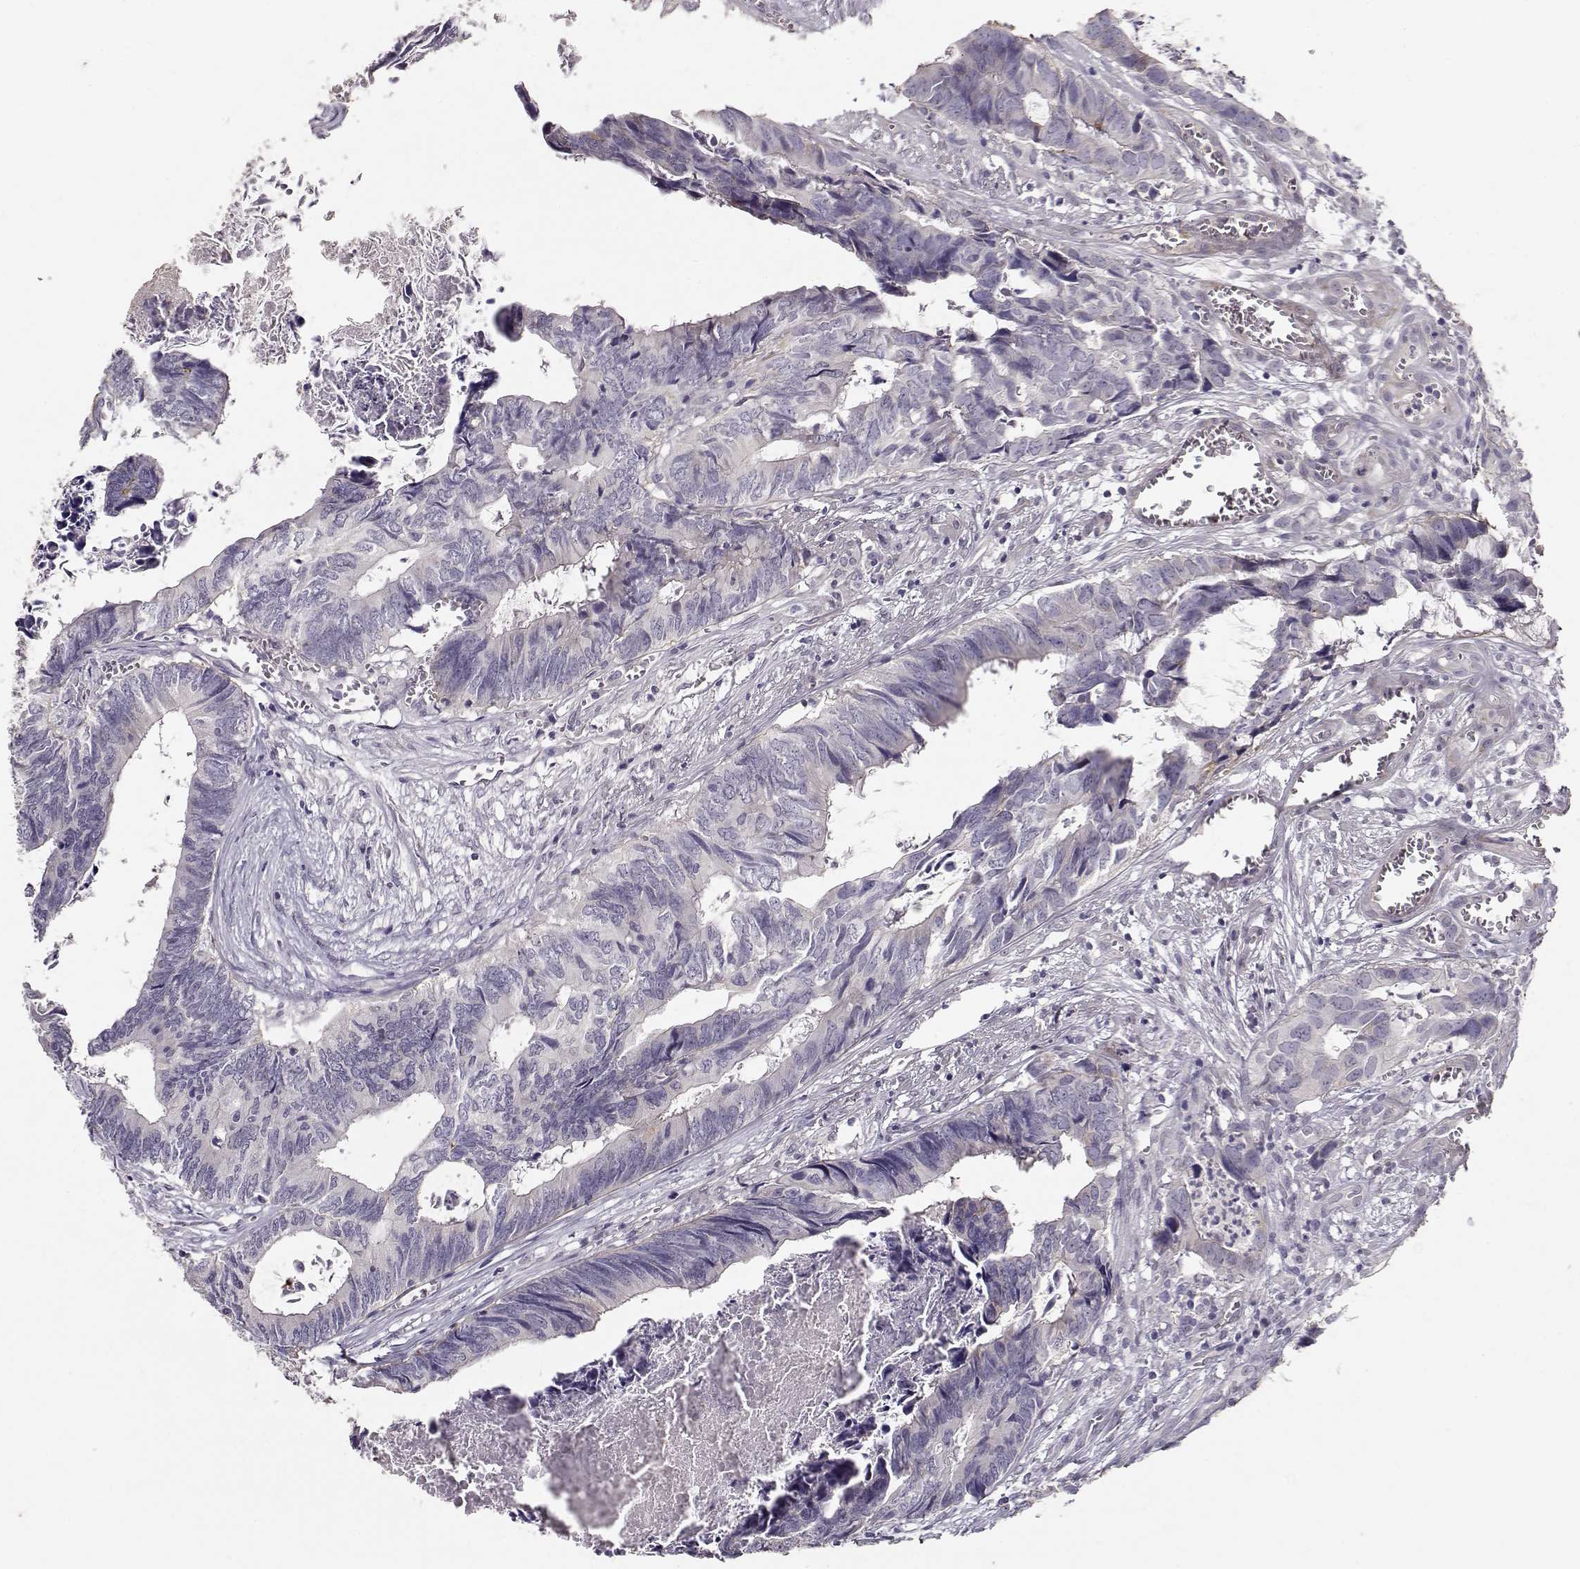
{"staining": {"intensity": "negative", "quantity": "none", "location": "none"}, "tissue": "colorectal cancer", "cell_type": "Tumor cells", "image_type": "cancer", "snomed": [{"axis": "morphology", "description": "Adenocarcinoma, NOS"}, {"axis": "topography", "description": "Colon"}], "caption": "DAB (3,3'-diaminobenzidine) immunohistochemical staining of human adenocarcinoma (colorectal) reveals no significant staining in tumor cells.", "gene": "LAMA5", "patient": {"sex": "female", "age": 82}}